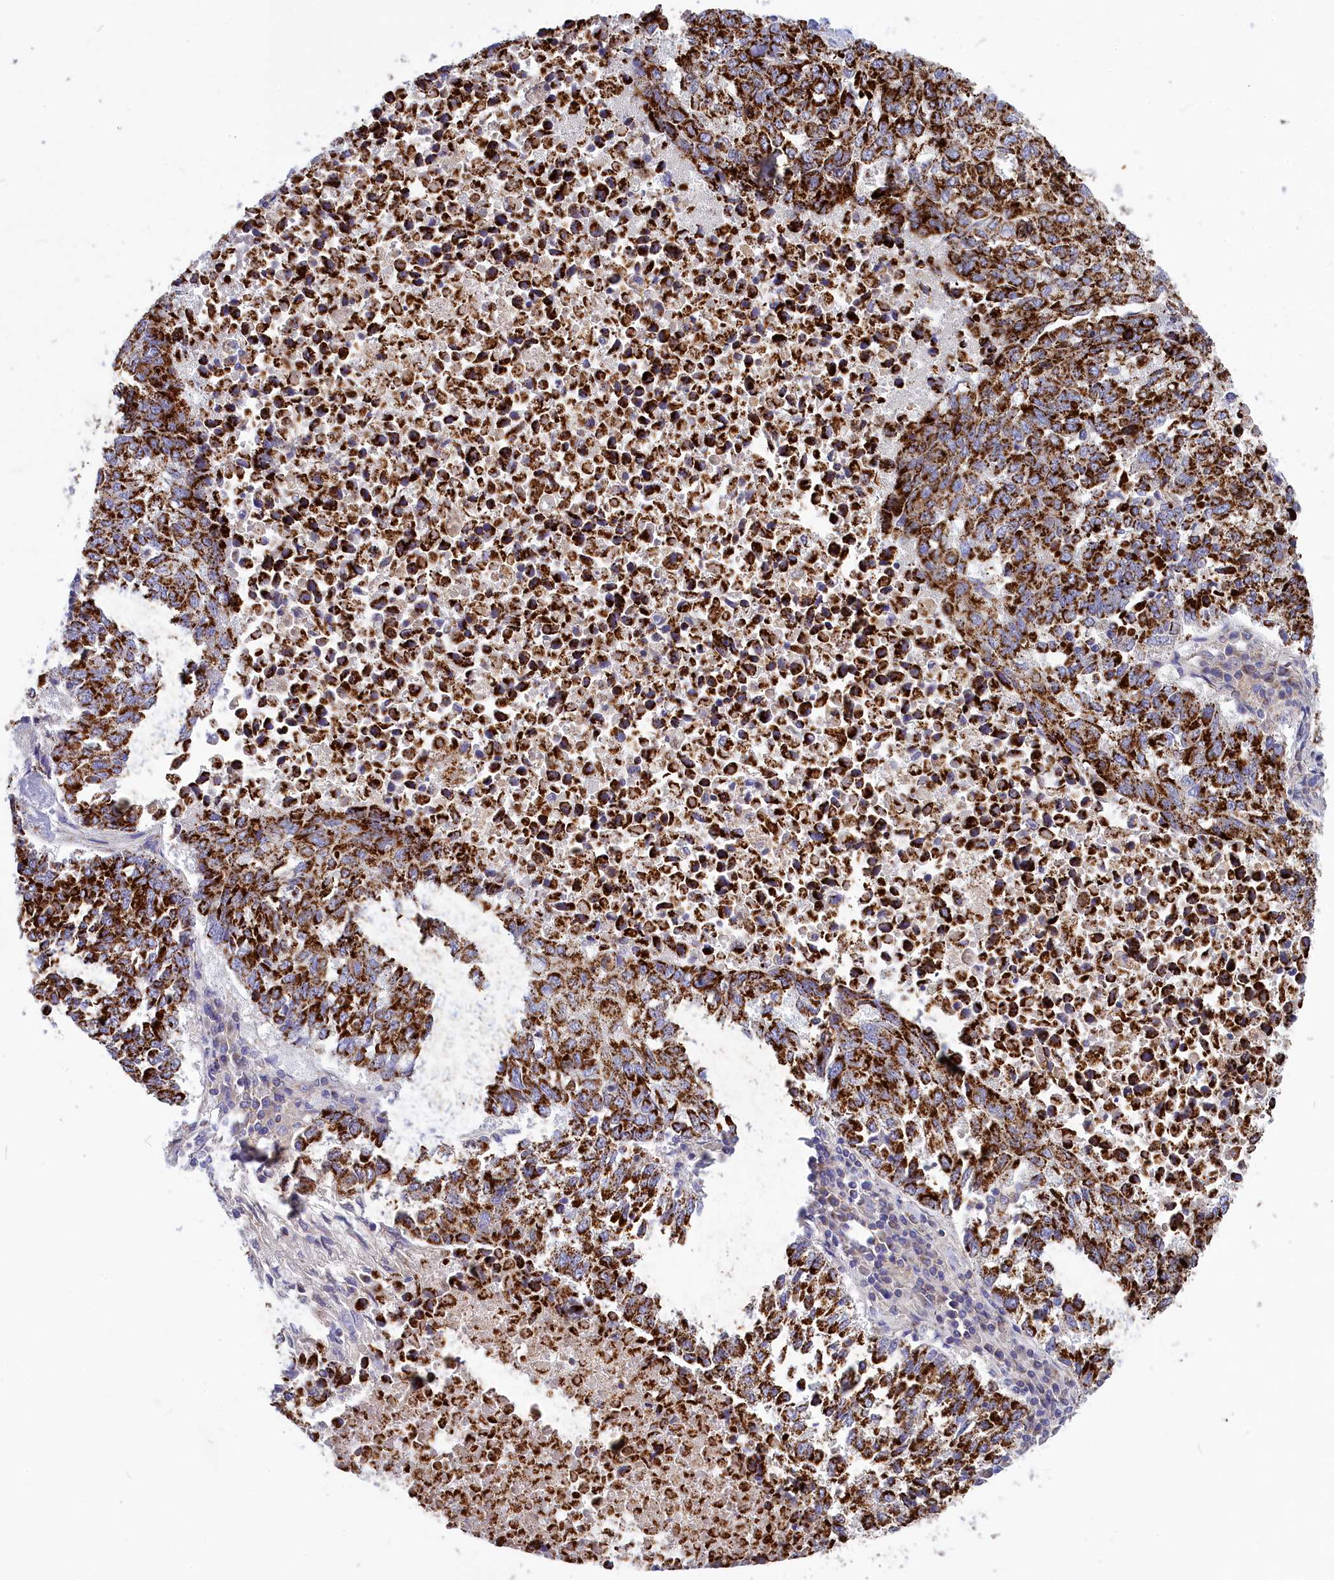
{"staining": {"intensity": "strong", "quantity": ">75%", "location": "cytoplasmic/membranous"}, "tissue": "lung cancer", "cell_type": "Tumor cells", "image_type": "cancer", "snomed": [{"axis": "morphology", "description": "Squamous cell carcinoma, NOS"}, {"axis": "topography", "description": "Lung"}], "caption": "The image reveals staining of squamous cell carcinoma (lung), revealing strong cytoplasmic/membranous protein staining (brown color) within tumor cells.", "gene": "CCRL2", "patient": {"sex": "male", "age": 73}}